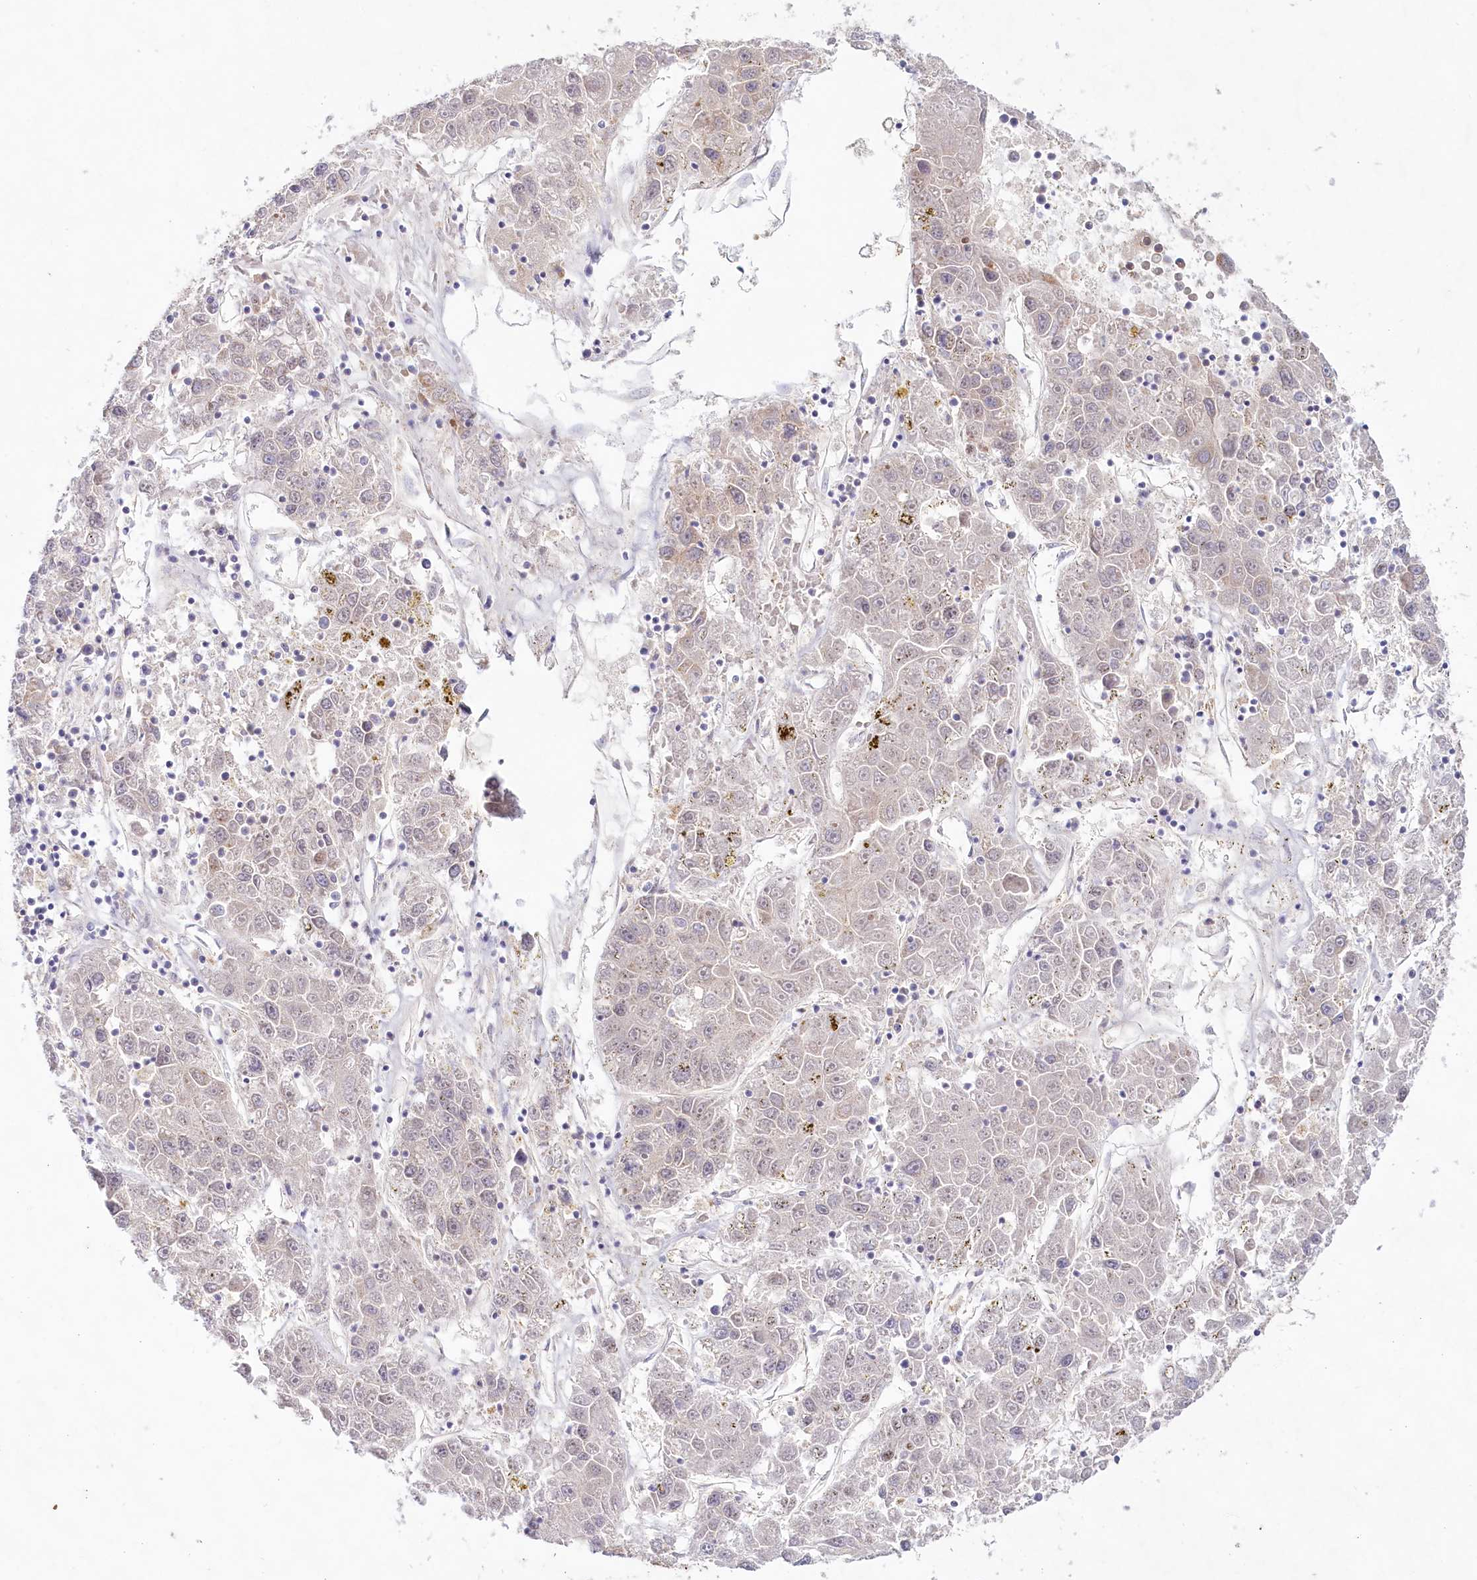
{"staining": {"intensity": "negative", "quantity": "none", "location": "none"}, "tissue": "liver cancer", "cell_type": "Tumor cells", "image_type": "cancer", "snomed": [{"axis": "morphology", "description": "Carcinoma, Hepatocellular, NOS"}, {"axis": "topography", "description": "Liver"}], "caption": "Immunohistochemistry (IHC) micrograph of neoplastic tissue: liver hepatocellular carcinoma stained with DAB reveals no significant protein positivity in tumor cells.", "gene": "TNIP1", "patient": {"sex": "male", "age": 49}}